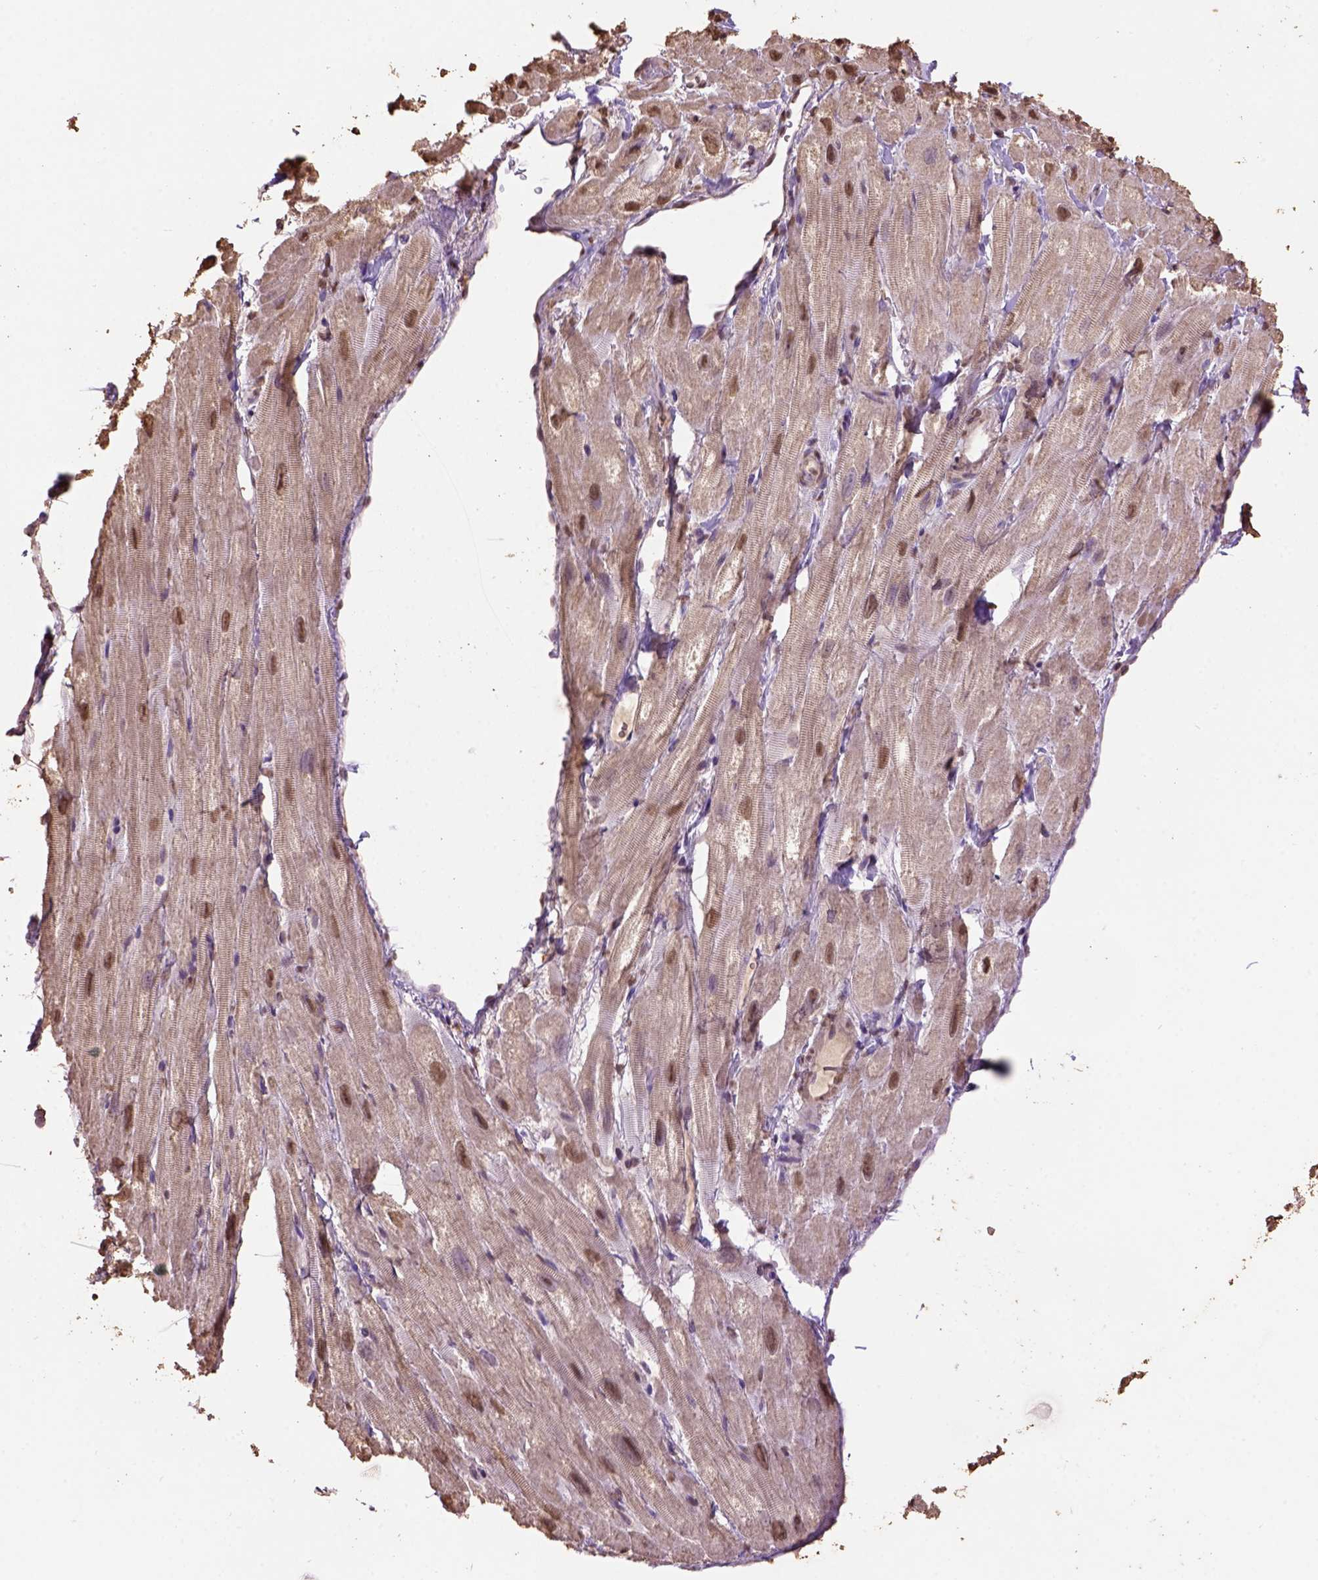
{"staining": {"intensity": "moderate", "quantity": "<25%", "location": "cytoplasmic/membranous,nuclear"}, "tissue": "heart muscle", "cell_type": "Cardiomyocytes", "image_type": "normal", "snomed": [{"axis": "morphology", "description": "Normal tissue, NOS"}, {"axis": "topography", "description": "Heart"}], "caption": "Immunohistochemistry (IHC) of benign heart muscle displays low levels of moderate cytoplasmic/membranous,nuclear expression in about <25% of cardiomyocytes. (DAB IHC, brown staining for protein, blue staining for nuclei).", "gene": "CSTF2T", "patient": {"sex": "female", "age": 62}}